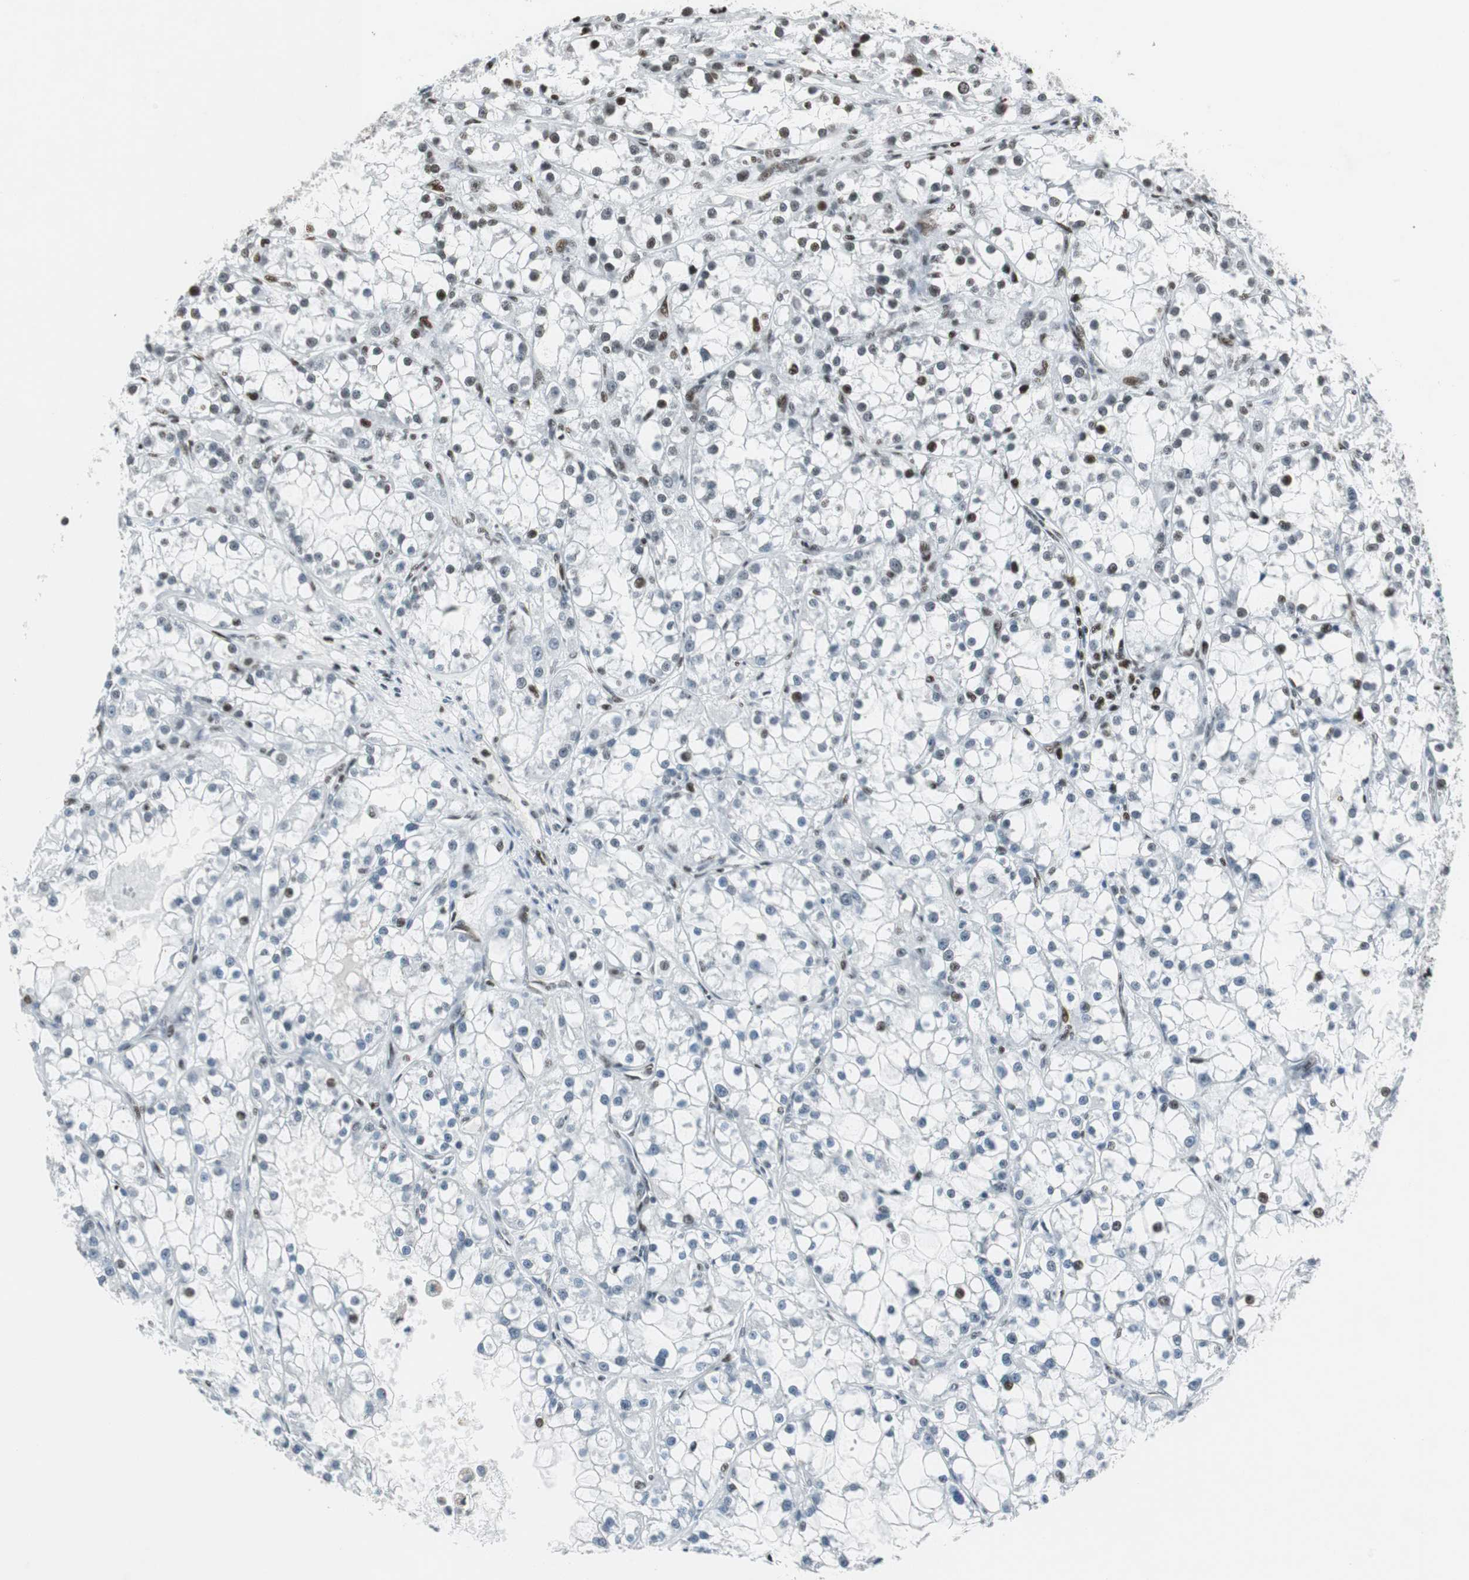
{"staining": {"intensity": "moderate", "quantity": "<25%", "location": "nuclear"}, "tissue": "renal cancer", "cell_type": "Tumor cells", "image_type": "cancer", "snomed": [{"axis": "morphology", "description": "Adenocarcinoma, NOS"}, {"axis": "topography", "description": "Kidney"}], "caption": "A brown stain shows moderate nuclear positivity of a protein in human renal cancer (adenocarcinoma) tumor cells.", "gene": "RBBP4", "patient": {"sex": "female", "age": 52}}